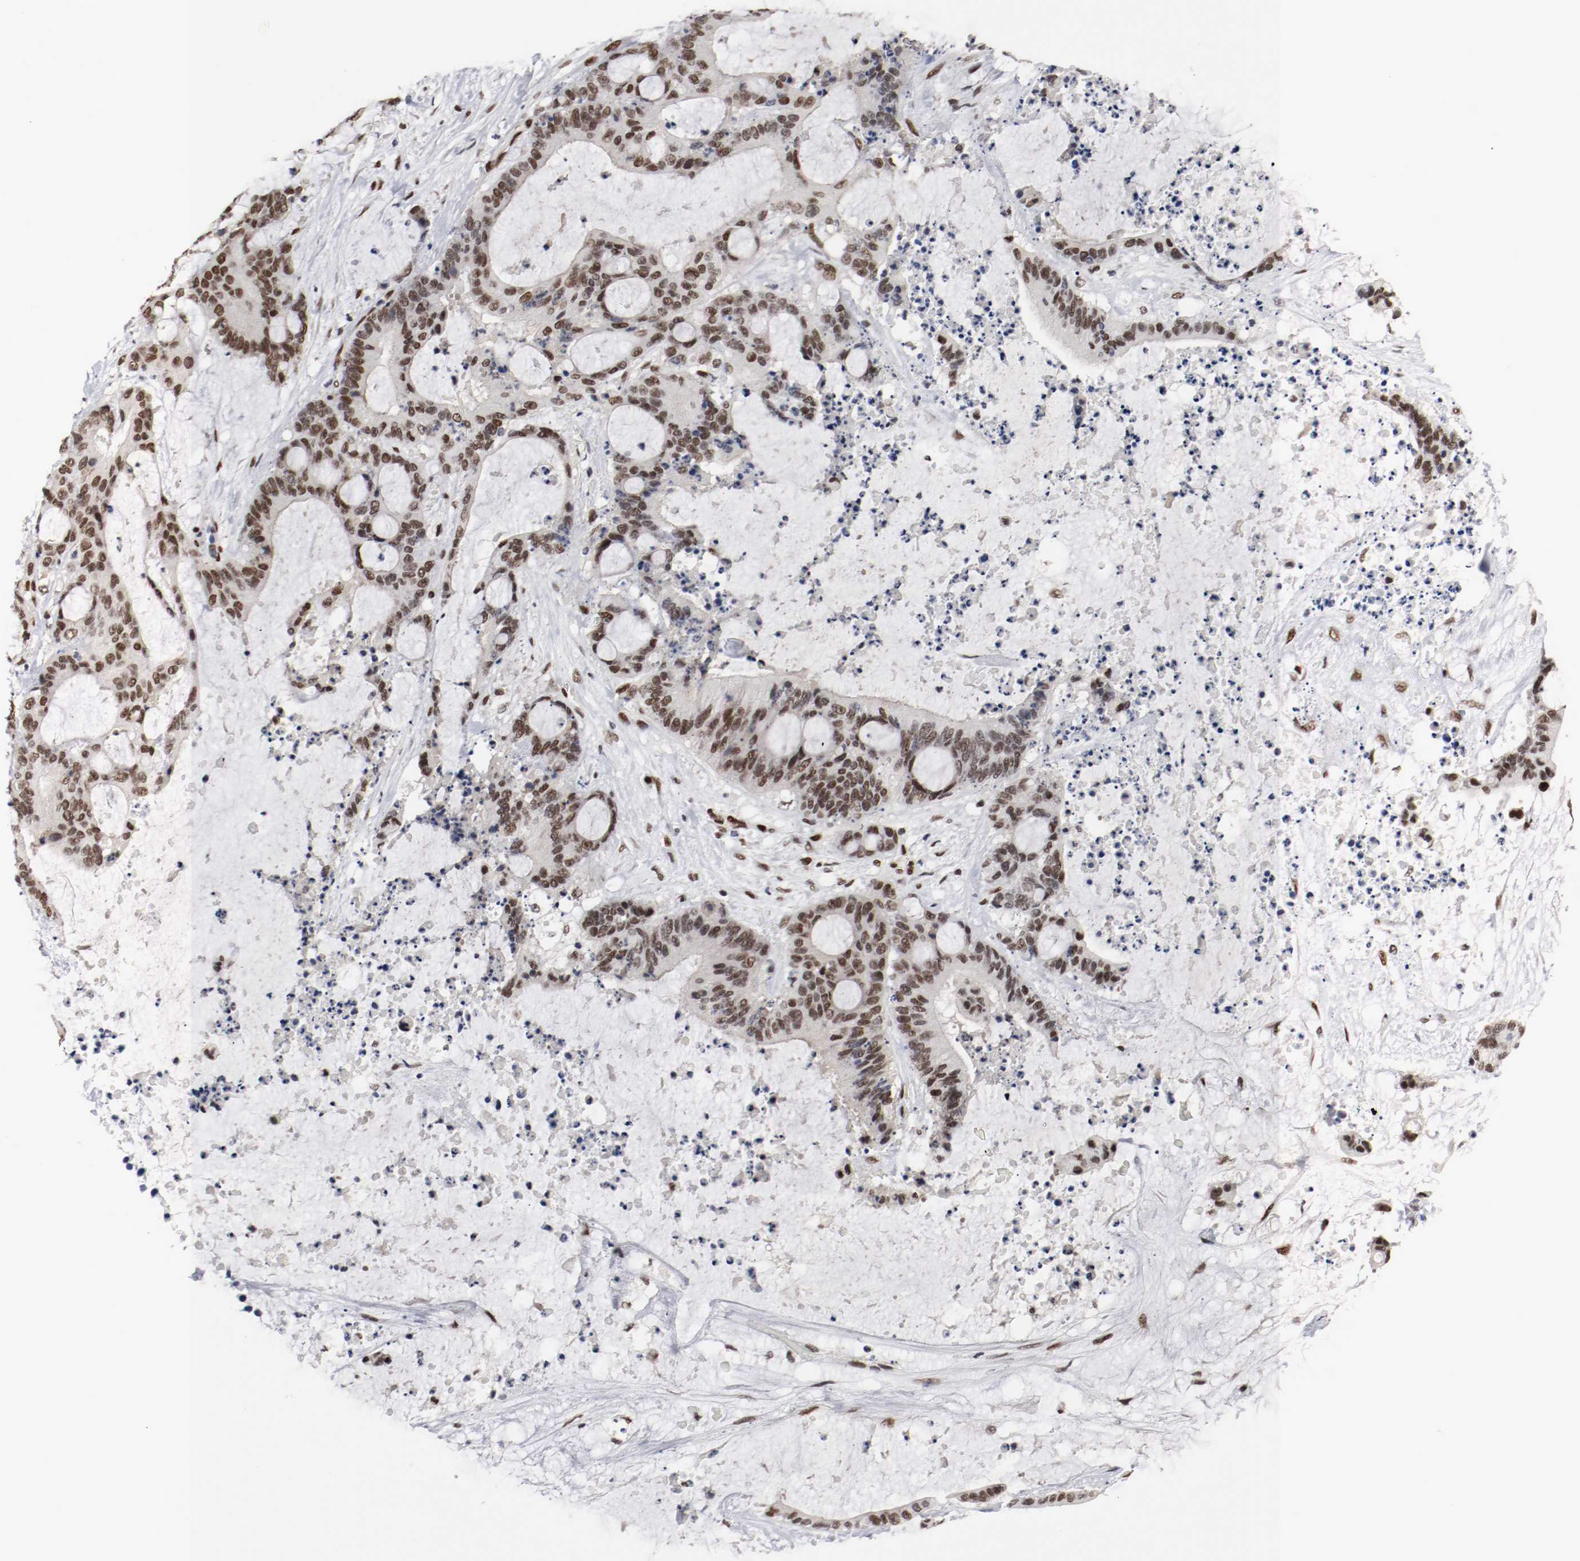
{"staining": {"intensity": "strong", "quantity": ">75%", "location": "nuclear"}, "tissue": "liver cancer", "cell_type": "Tumor cells", "image_type": "cancer", "snomed": [{"axis": "morphology", "description": "Cholangiocarcinoma"}, {"axis": "topography", "description": "Liver"}], "caption": "Liver cholangiocarcinoma stained with a protein marker demonstrates strong staining in tumor cells.", "gene": "MEF2D", "patient": {"sex": "female", "age": 73}}